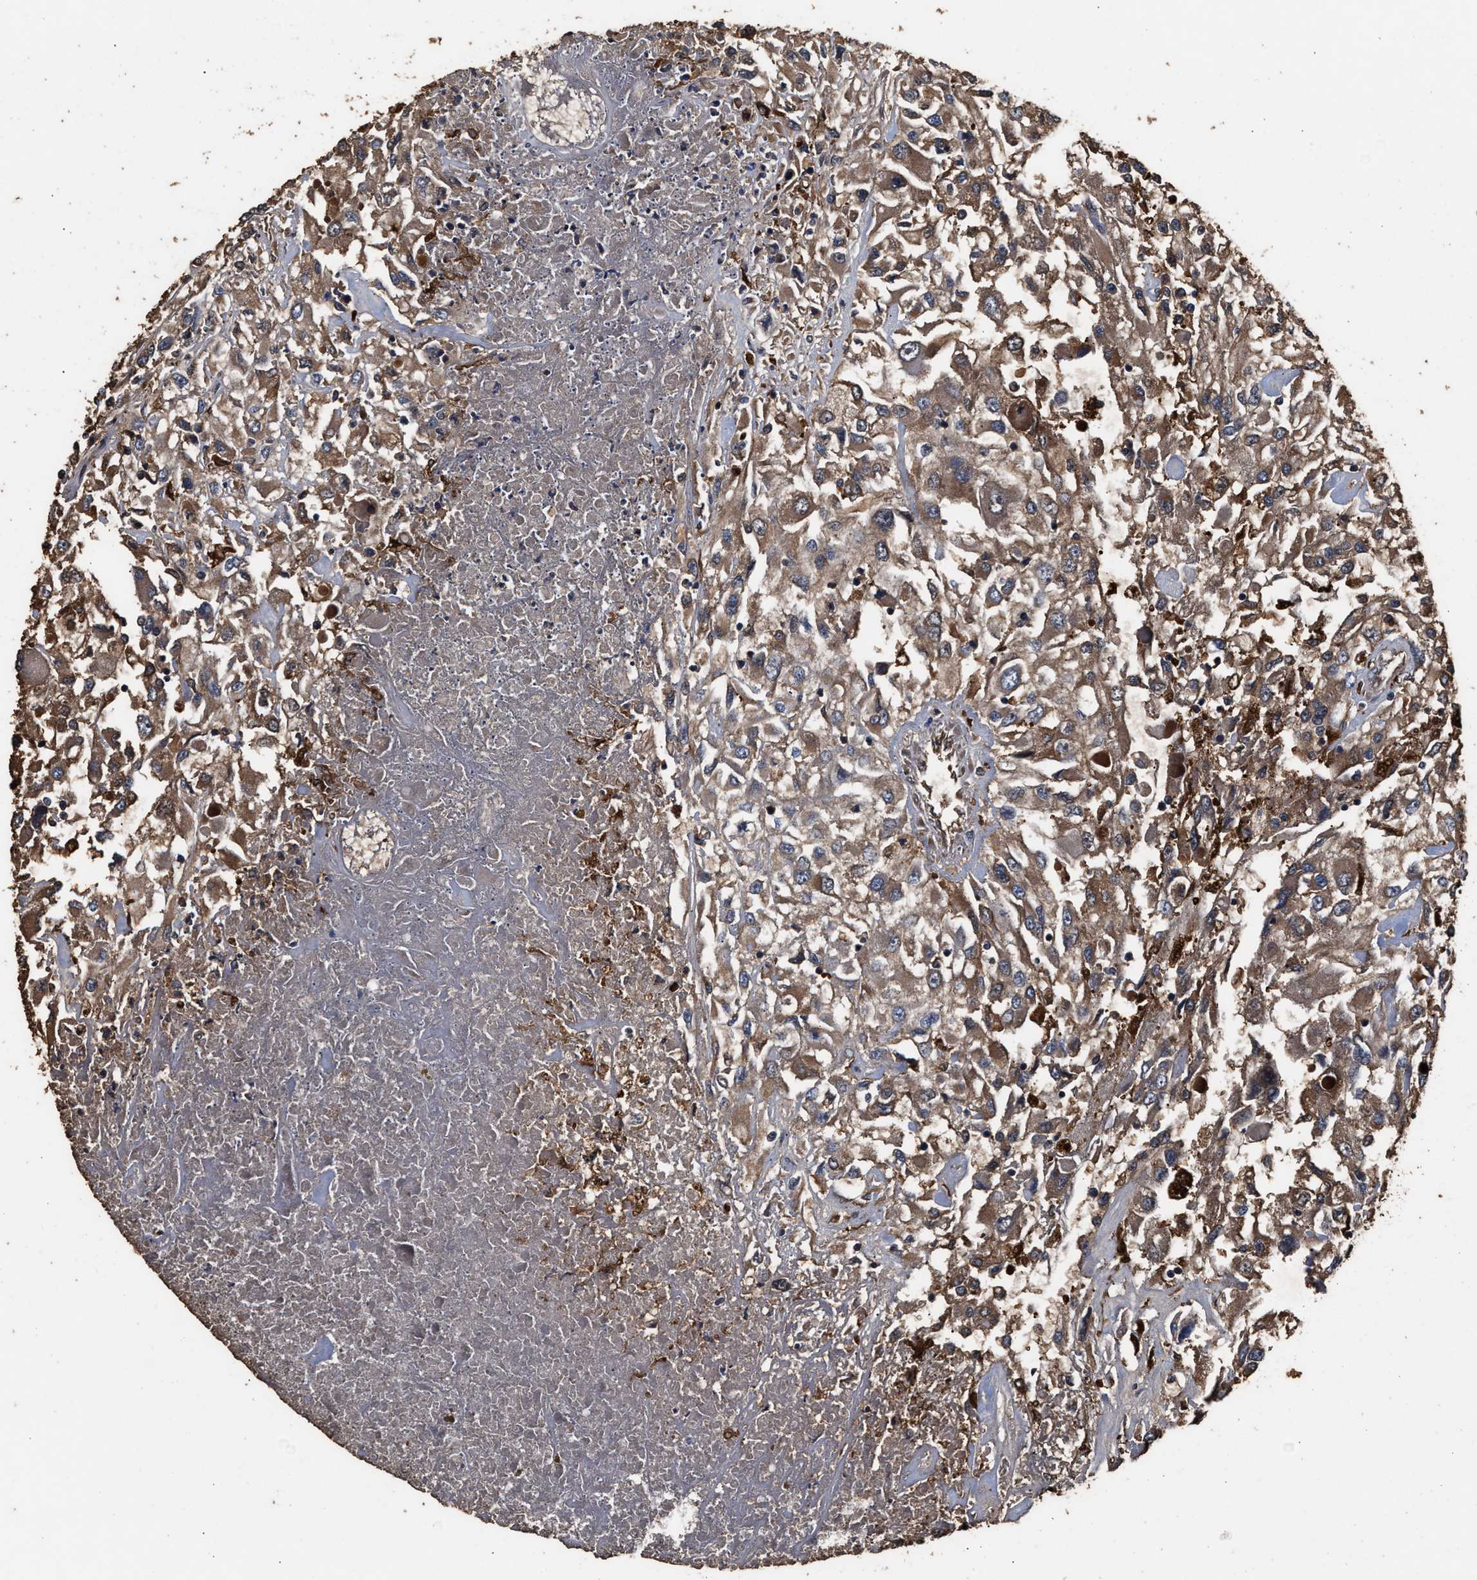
{"staining": {"intensity": "moderate", "quantity": ">75%", "location": "cytoplasmic/membranous"}, "tissue": "renal cancer", "cell_type": "Tumor cells", "image_type": "cancer", "snomed": [{"axis": "morphology", "description": "Adenocarcinoma, NOS"}, {"axis": "topography", "description": "Kidney"}], "caption": "An image of human adenocarcinoma (renal) stained for a protein reveals moderate cytoplasmic/membranous brown staining in tumor cells.", "gene": "KYAT1", "patient": {"sex": "female", "age": 52}}